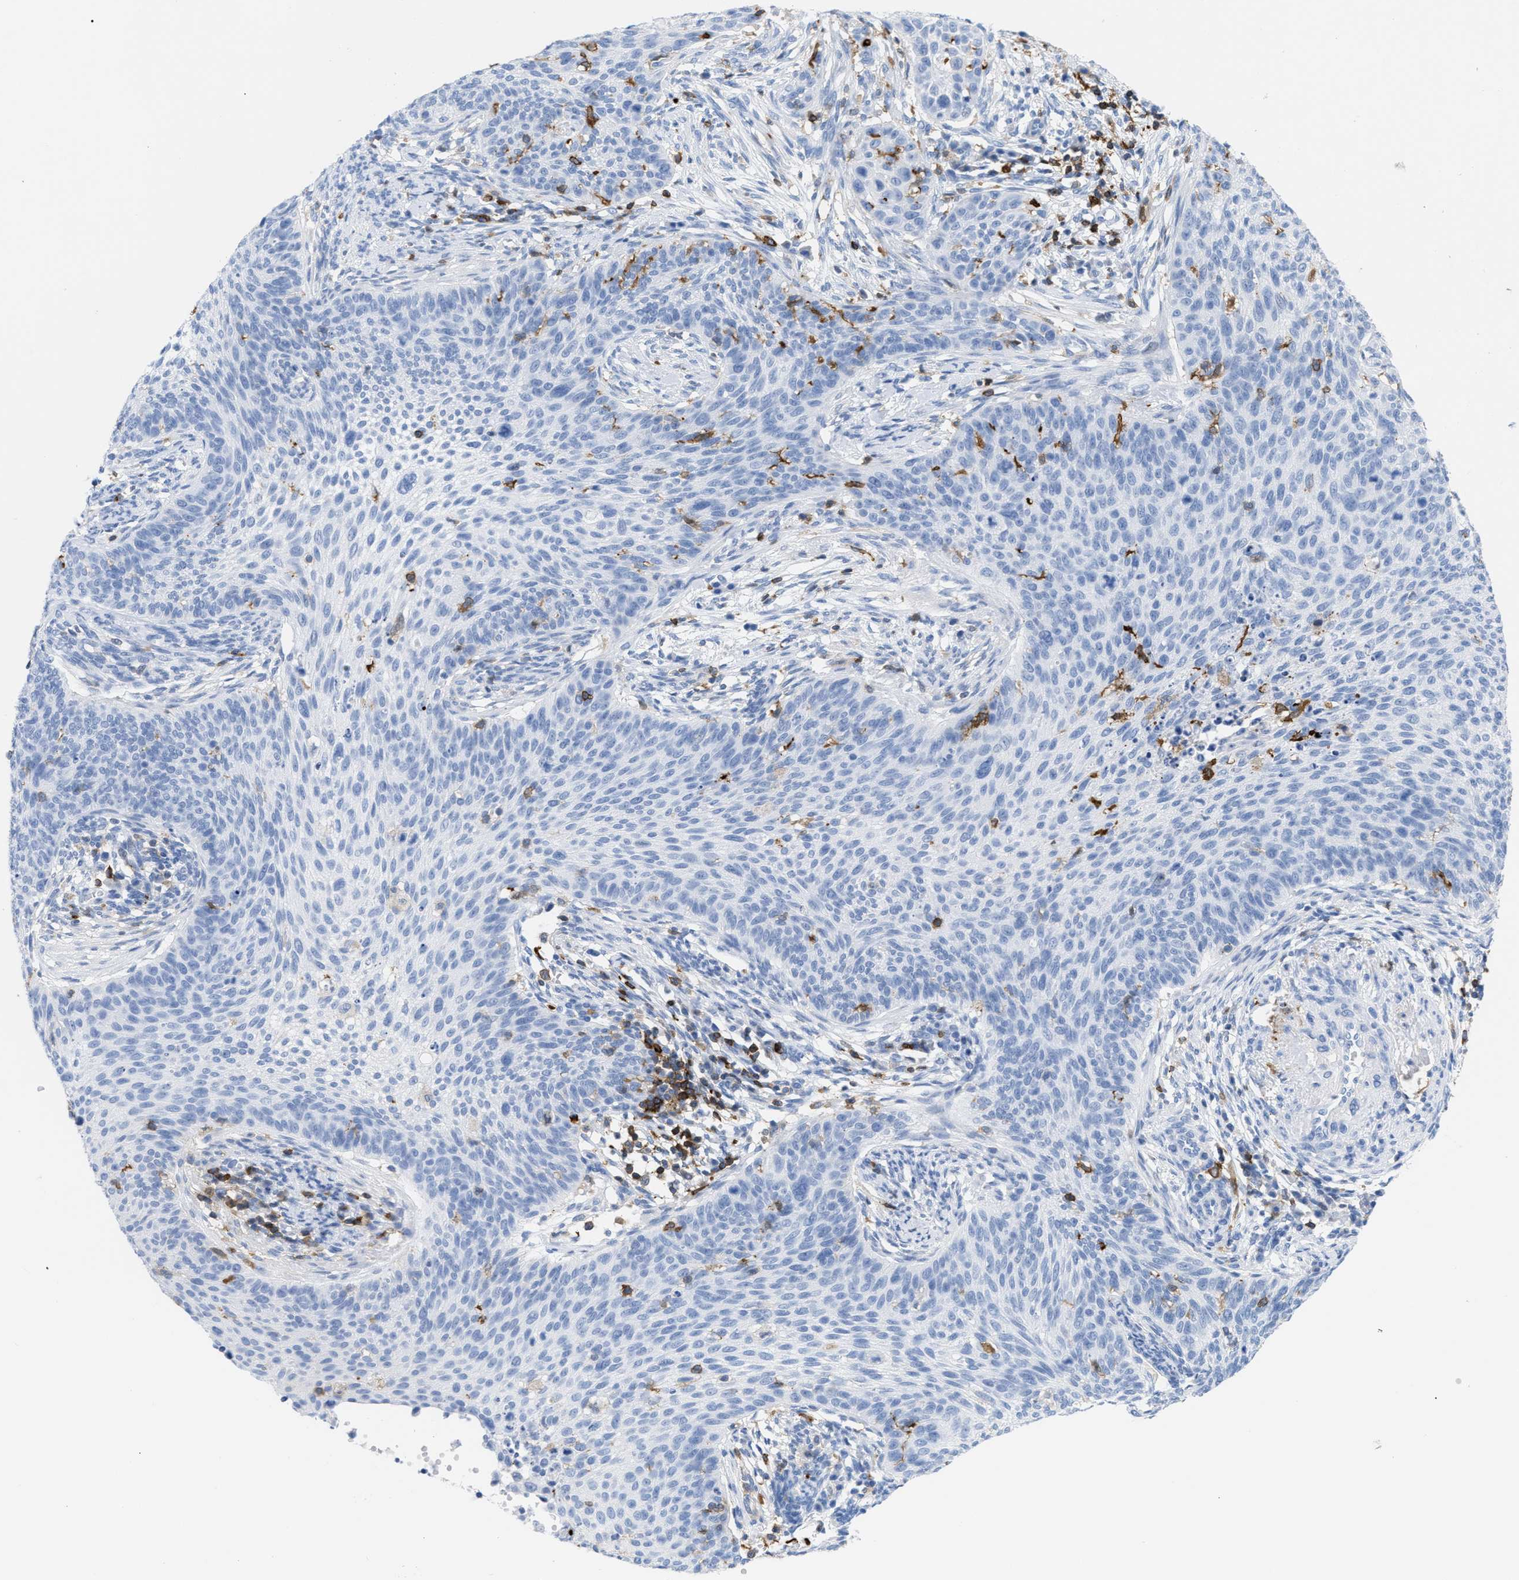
{"staining": {"intensity": "negative", "quantity": "none", "location": "none"}, "tissue": "cervical cancer", "cell_type": "Tumor cells", "image_type": "cancer", "snomed": [{"axis": "morphology", "description": "Squamous cell carcinoma, NOS"}, {"axis": "topography", "description": "Cervix"}], "caption": "Cervical cancer (squamous cell carcinoma) stained for a protein using immunohistochemistry (IHC) displays no staining tumor cells.", "gene": "LCP1", "patient": {"sex": "female", "age": 70}}